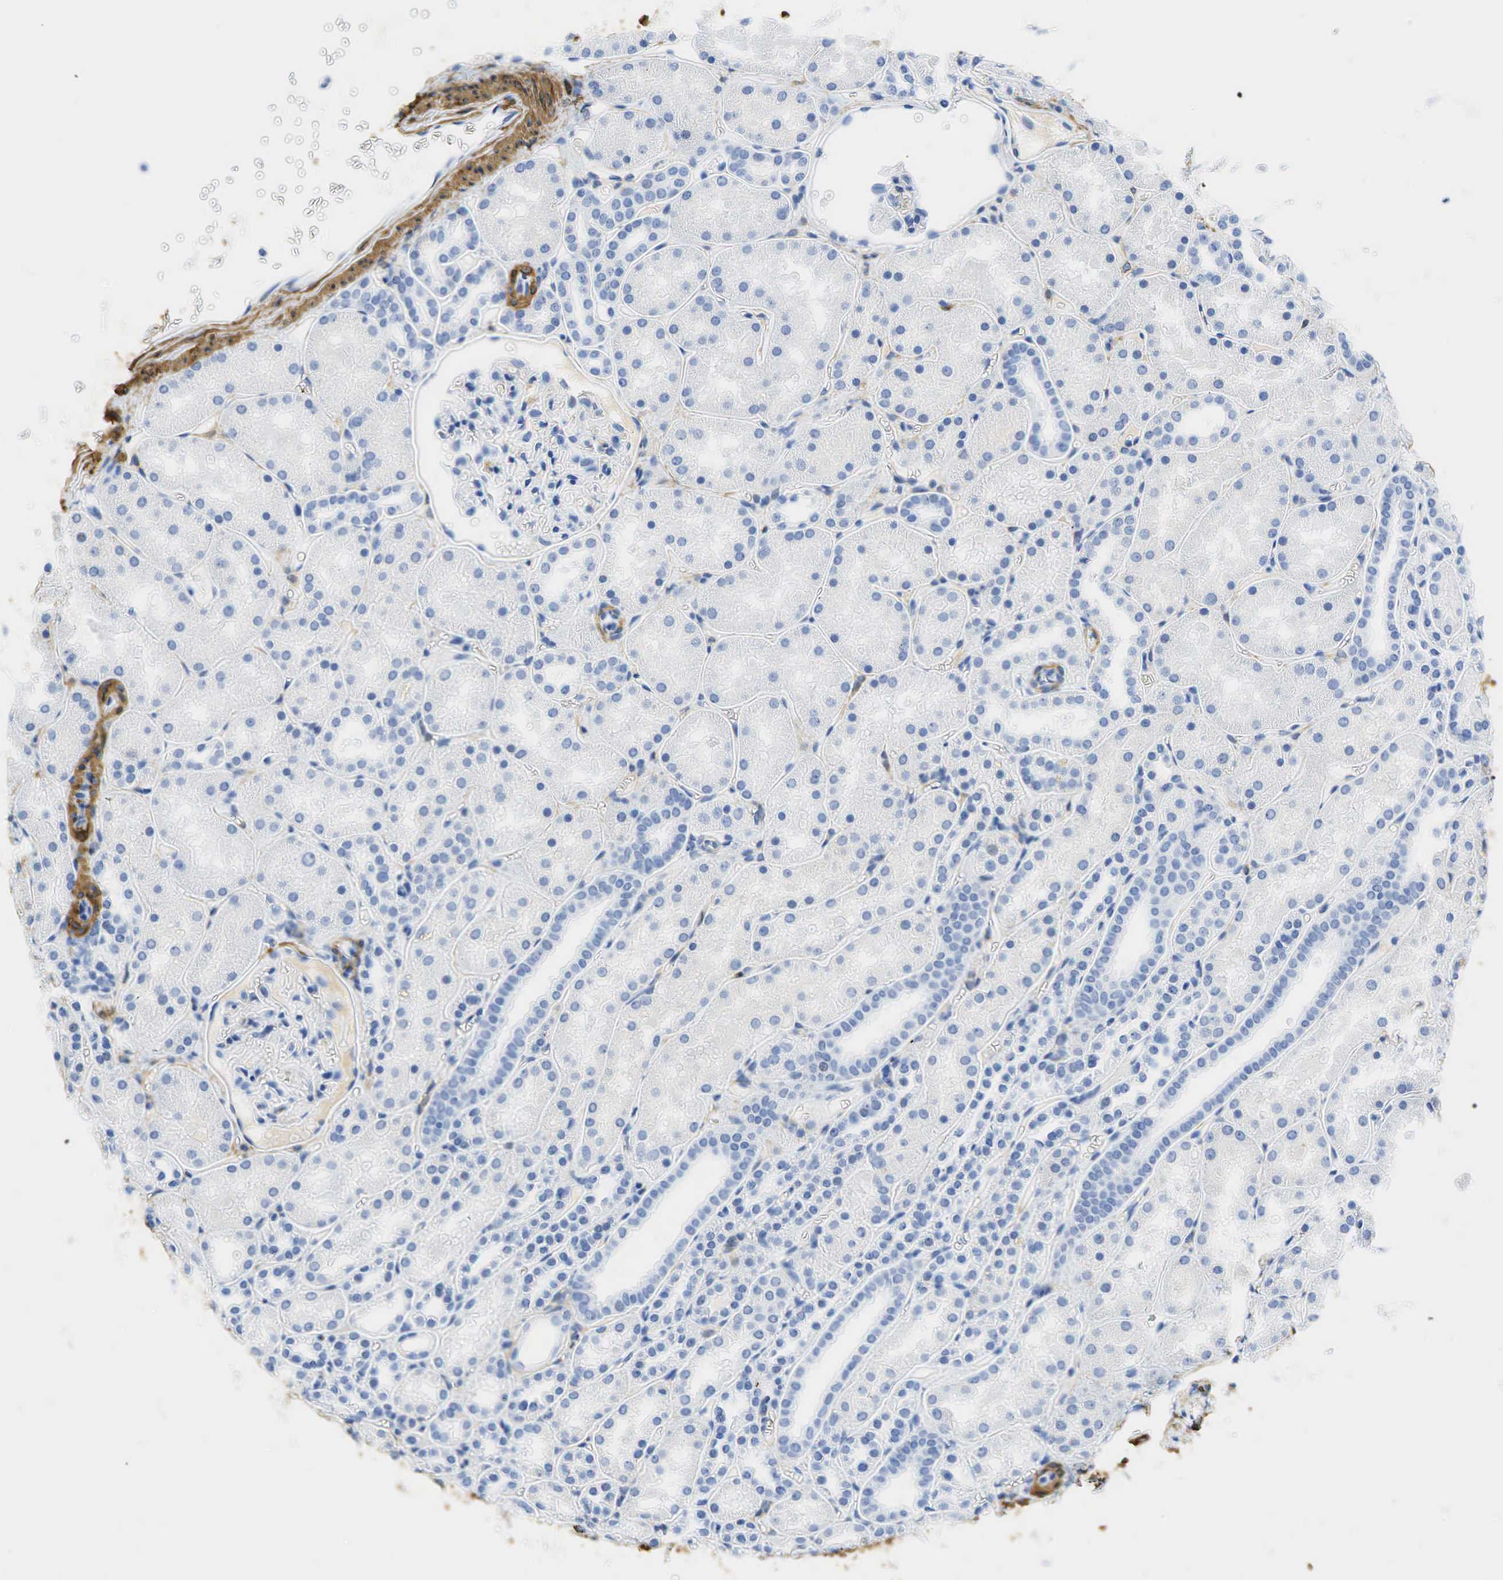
{"staining": {"intensity": "negative", "quantity": "none", "location": "none"}, "tissue": "kidney", "cell_type": "Cells in glomeruli", "image_type": "normal", "snomed": [{"axis": "morphology", "description": "Normal tissue, NOS"}, {"axis": "topography", "description": "Kidney"}], "caption": "The immunohistochemistry micrograph has no significant positivity in cells in glomeruli of kidney. Nuclei are stained in blue.", "gene": "ACTA1", "patient": {"sex": "female", "age": 52}}